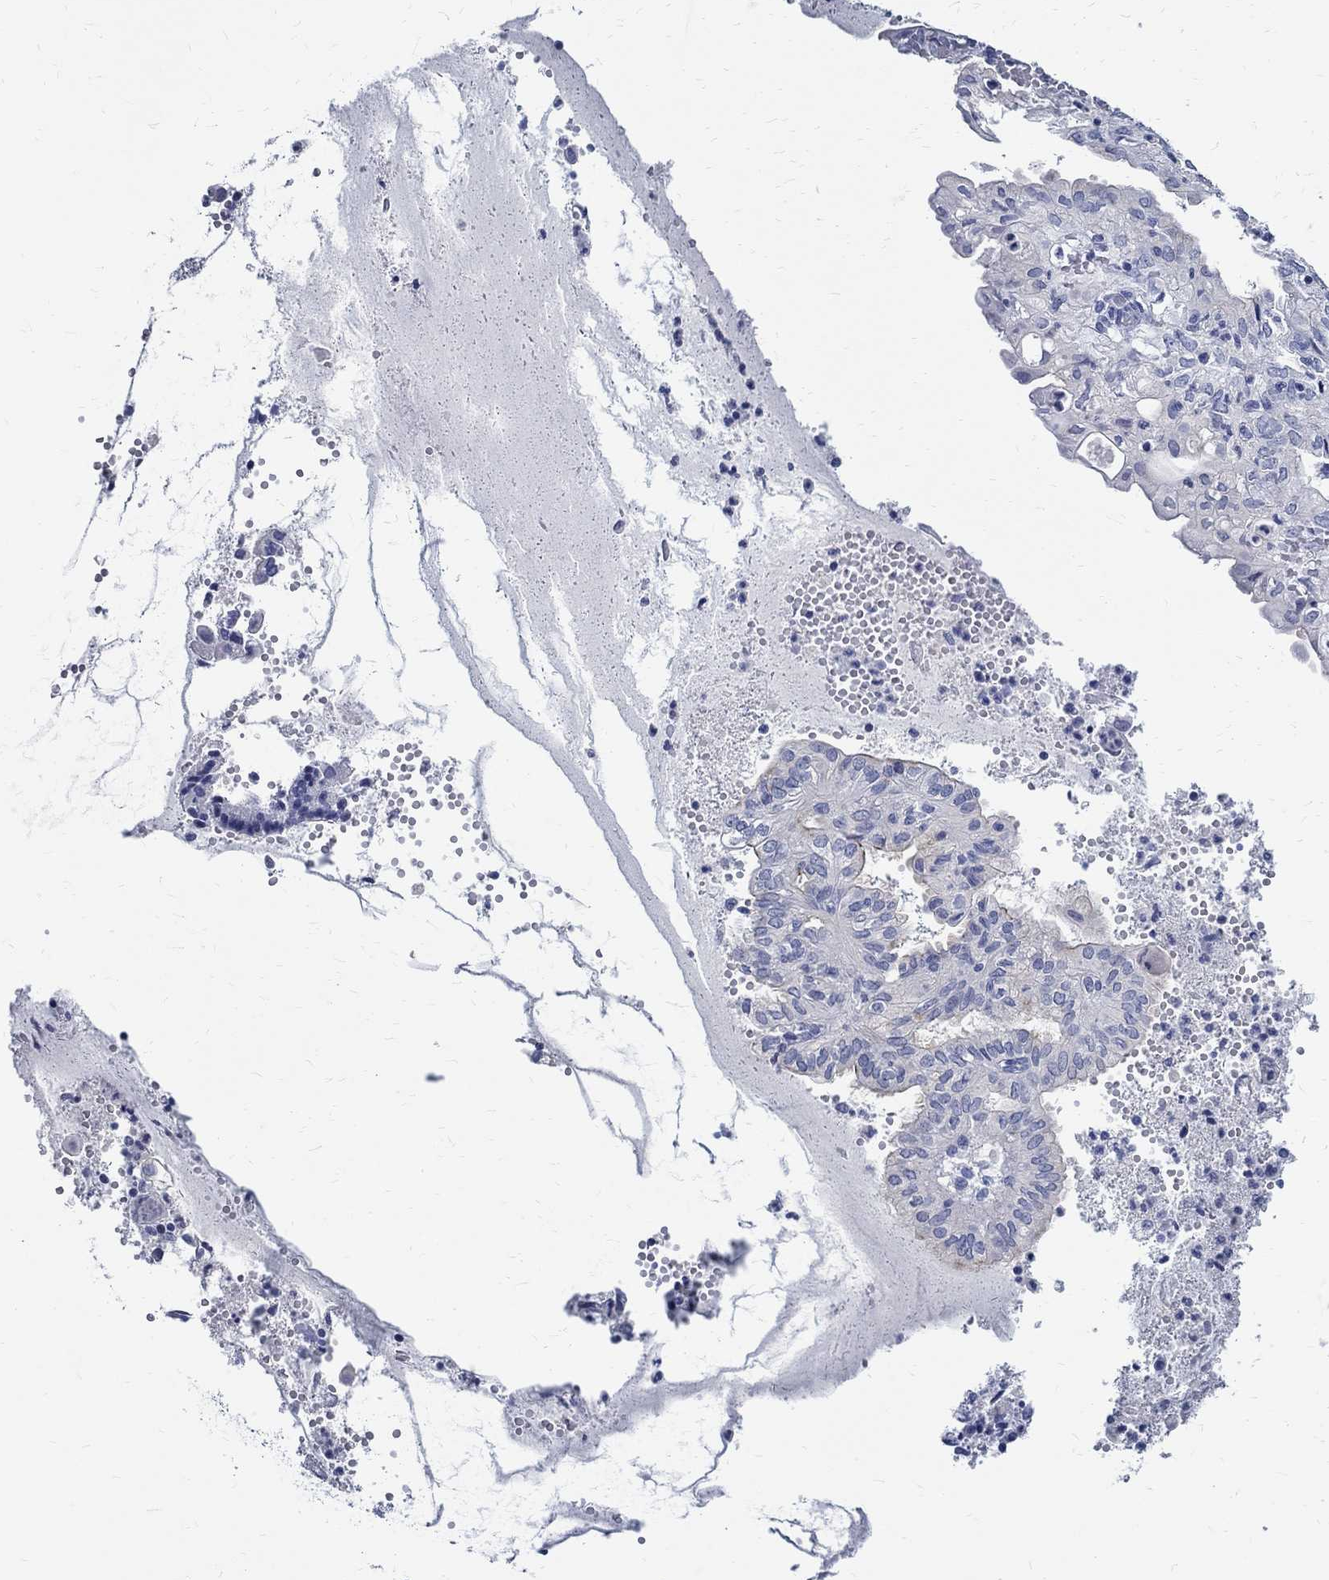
{"staining": {"intensity": "negative", "quantity": "none", "location": "none"}, "tissue": "endometrial cancer", "cell_type": "Tumor cells", "image_type": "cancer", "snomed": [{"axis": "morphology", "description": "Adenocarcinoma, NOS"}, {"axis": "topography", "description": "Endometrium"}], "caption": "Tumor cells are negative for brown protein staining in adenocarcinoma (endometrial).", "gene": "BSPRY", "patient": {"sex": "female", "age": 68}}